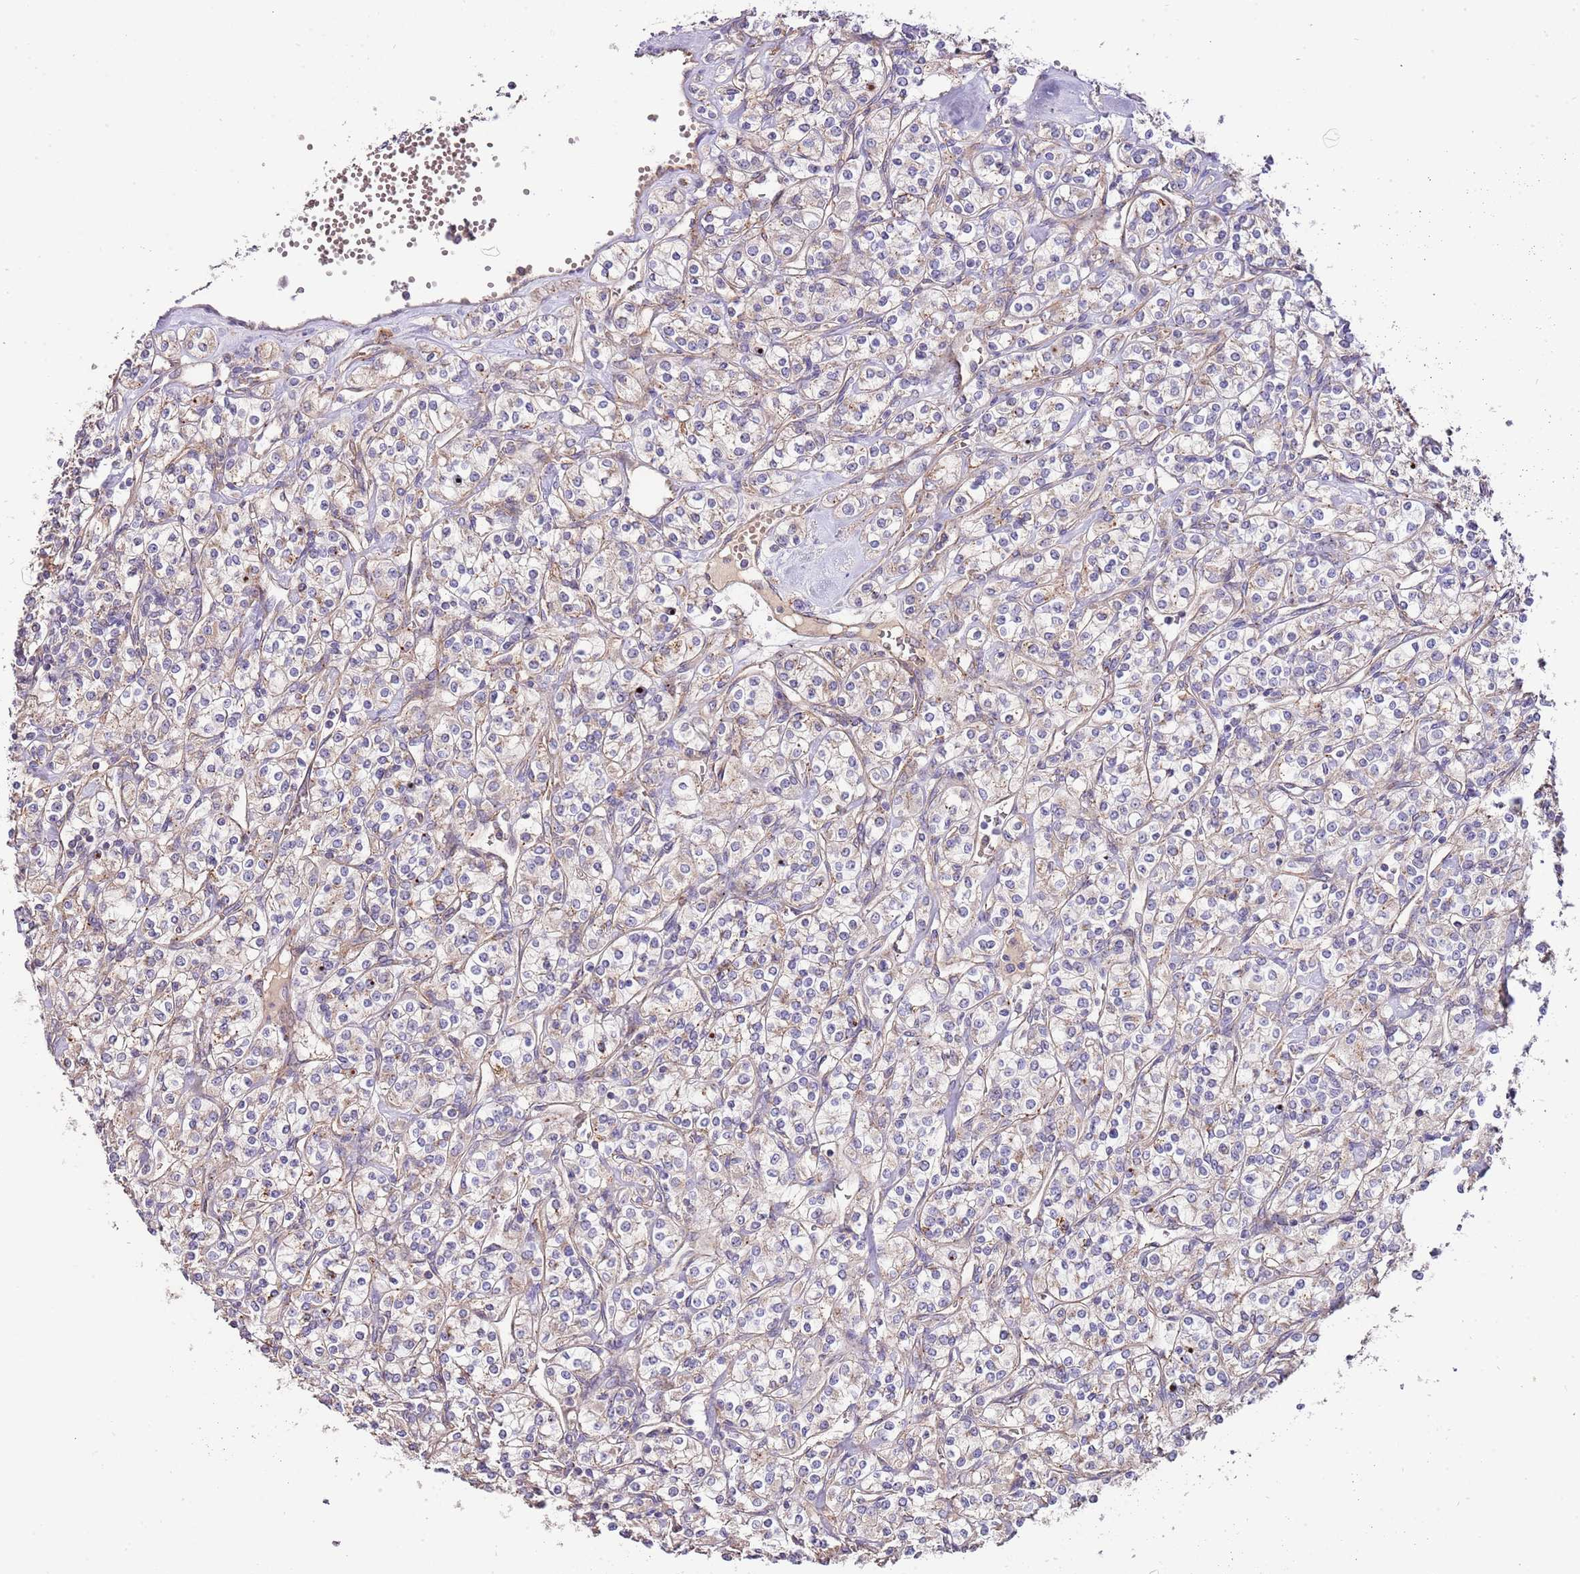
{"staining": {"intensity": "negative", "quantity": "none", "location": "none"}, "tissue": "renal cancer", "cell_type": "Tumor cells", "image_type": "cancer", "snomed": [{"axis": "morphology", "description": "Adenocarcinoma, NOS"}, {"axis": "topography", "description": "Kidney"}], "caption": "Renal cancer (adenocarcinoma) was stained to show a protein in brown. There is no significant staining in tumor cells. Brightfield microscopy of immunohistochemistry stained with DAB (3,3'-diaminobenzidine) (brown) and hematoxylin (blue), captured at high magnification.", "gene": "DOCK6", "patient": {"sex": "male", "age": 77}}